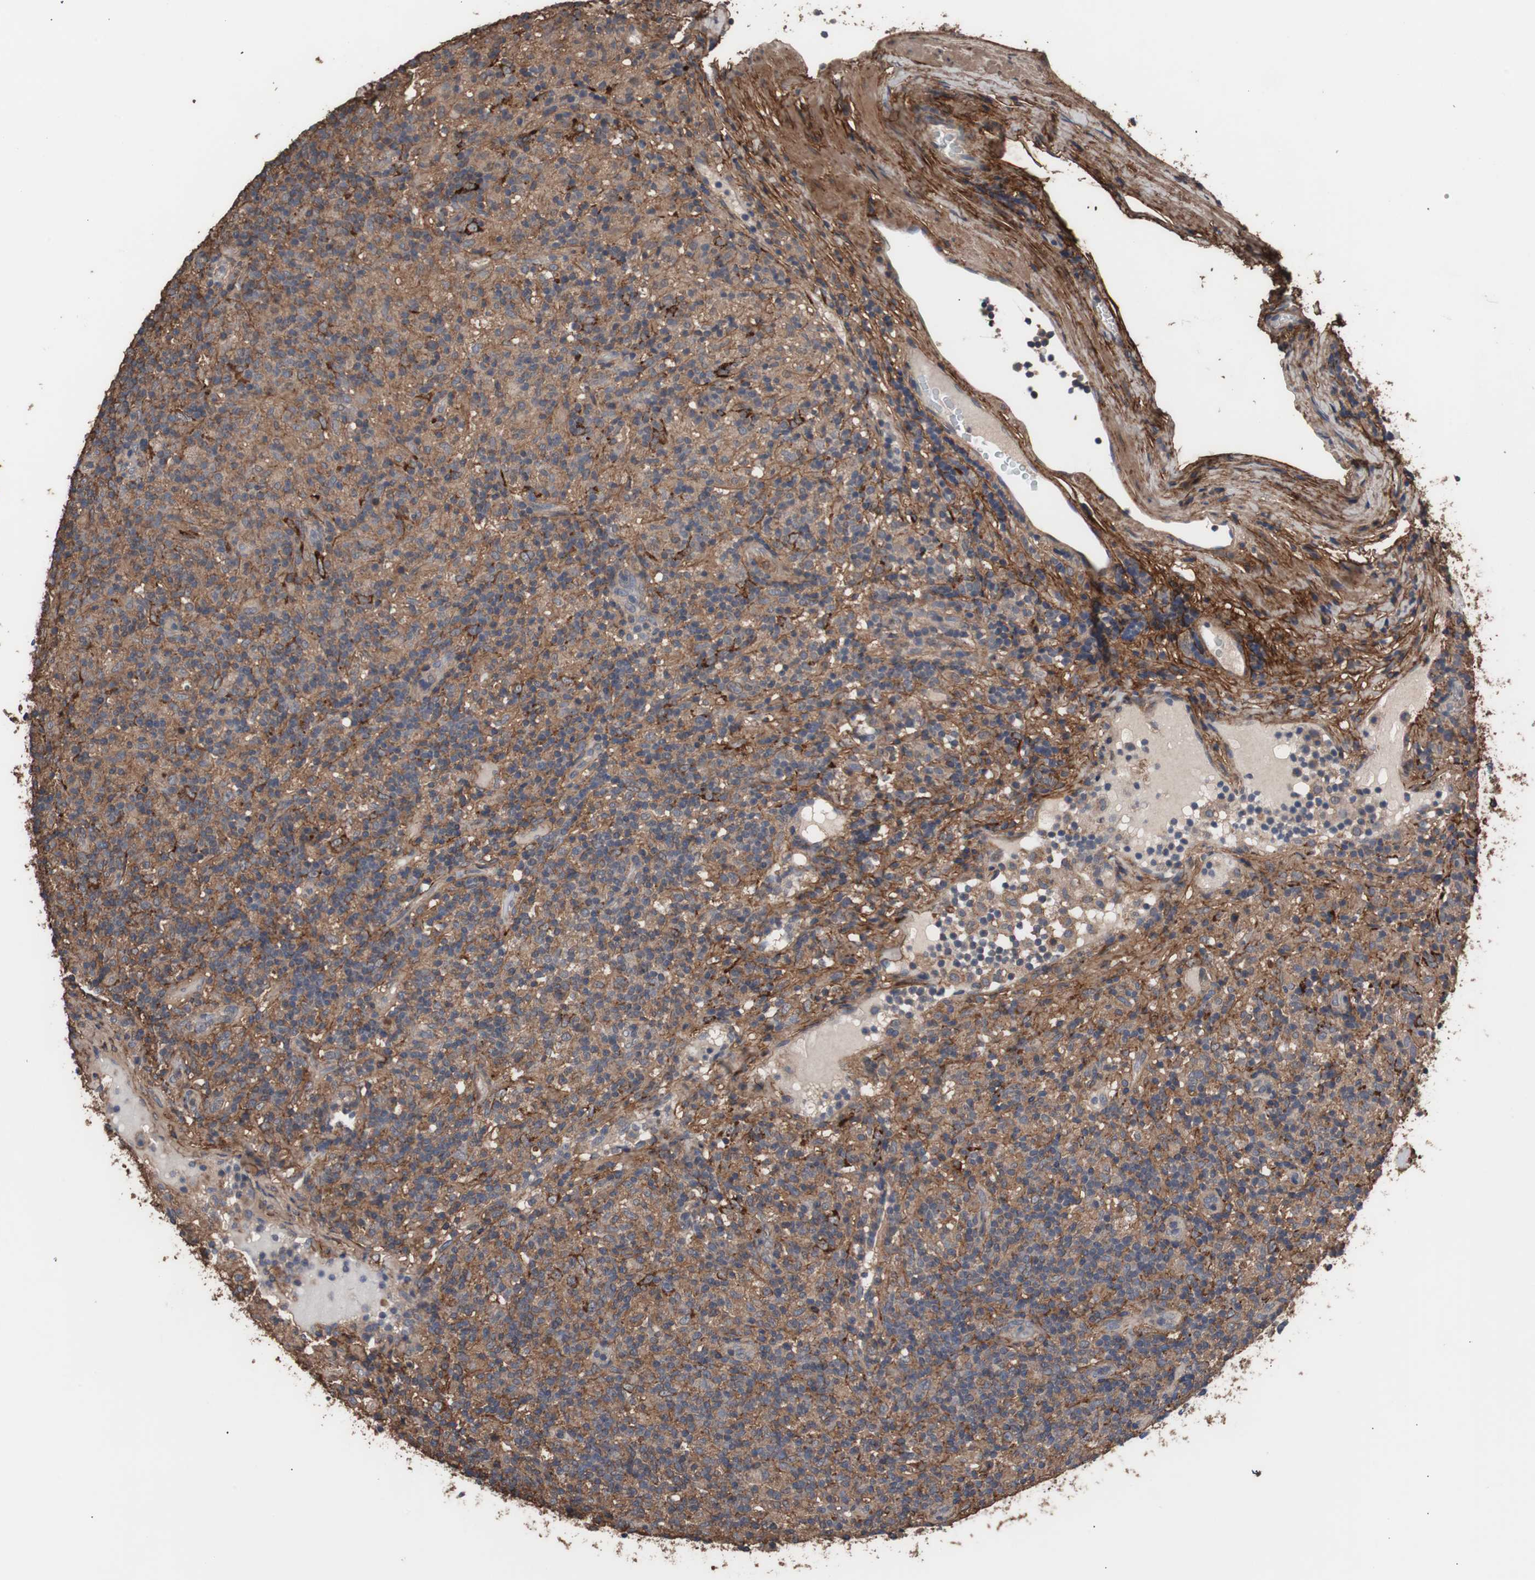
{"staining": {"intensity": "moderate", "quantity": "25%-75%", "location": "cytoplasmic/membranous"}, "tissue": "lymphoma", "cell_type": "Tumor cells", "image_type": "cancer", "snomed": [{"axis": "morphology", "description": "Hodgkin's disease, NOS"}, {"axis": "topography", "description": "Lymph node"}], "caption": "A high-resolution micrograph shows IHC staining of Hodgkin's disease, which demonstrates moderate cytoplasmic/membranous staining in approximately 25%-75% of tumor cells. (DAB IHC, brown staining for protein, blue staining for nuclei).", "gene": "COL6A2", "patient": {"sex": "male", "age": 70}}